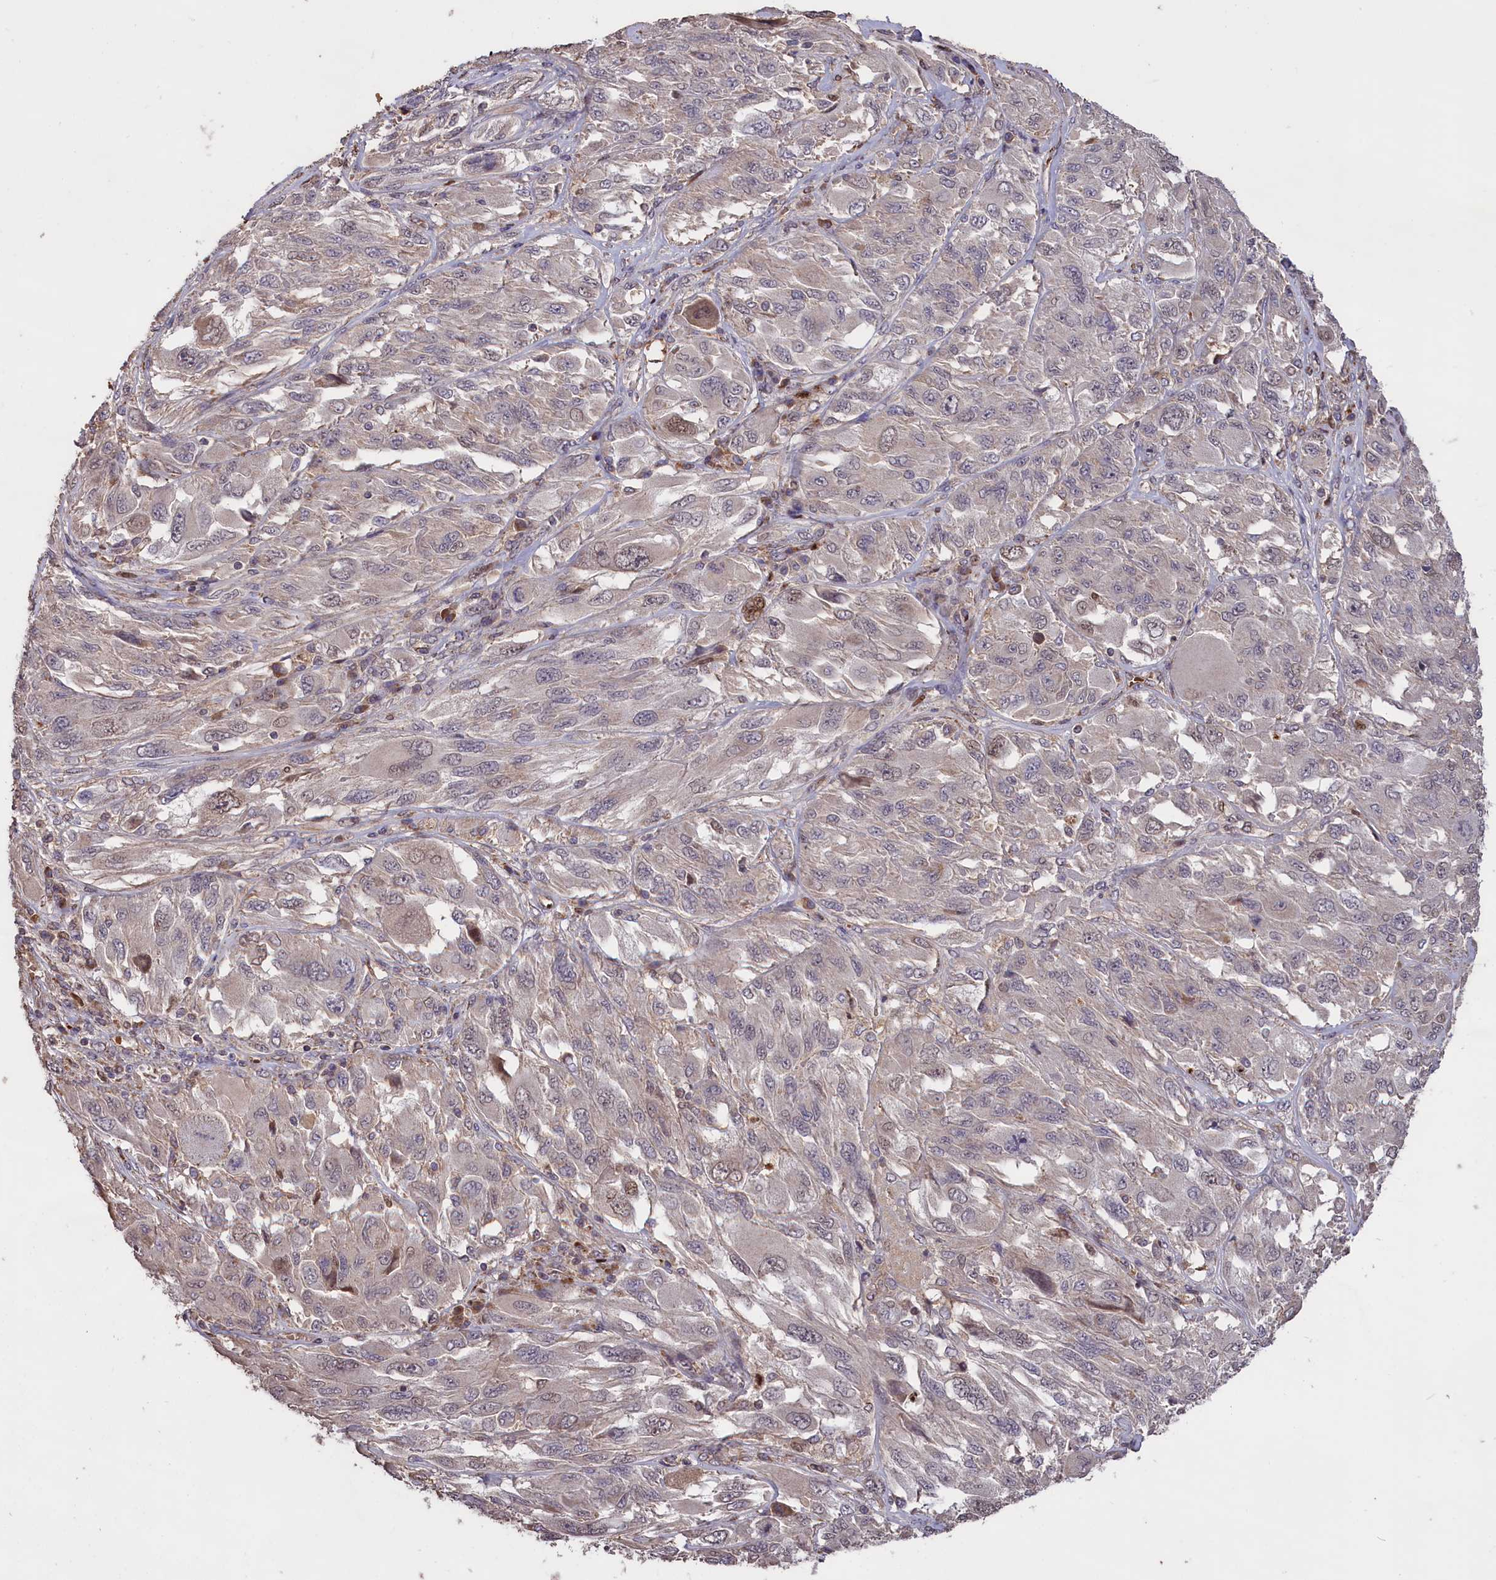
{"staining": {"intensity": "weak", "quantity": "<25%", "location": "cytoplasmic/membranous,nuclear"}, "tissue": "melanoma", "cell_type": "Tumor cells", "image_type": "cancer", "snomed": [{"axis": "morphology", "description": "Malignant melanoma, NOS"}, {"axis": "topography", "description": "Skin"}], "caption": "Immunohistochemistry (IHC) histopathology image of melanoma stained for a protein (brown), which reveals no staining in tumor cells.", "gene": "CLRN2", "patient": {"sex": "female", "age": 91}}